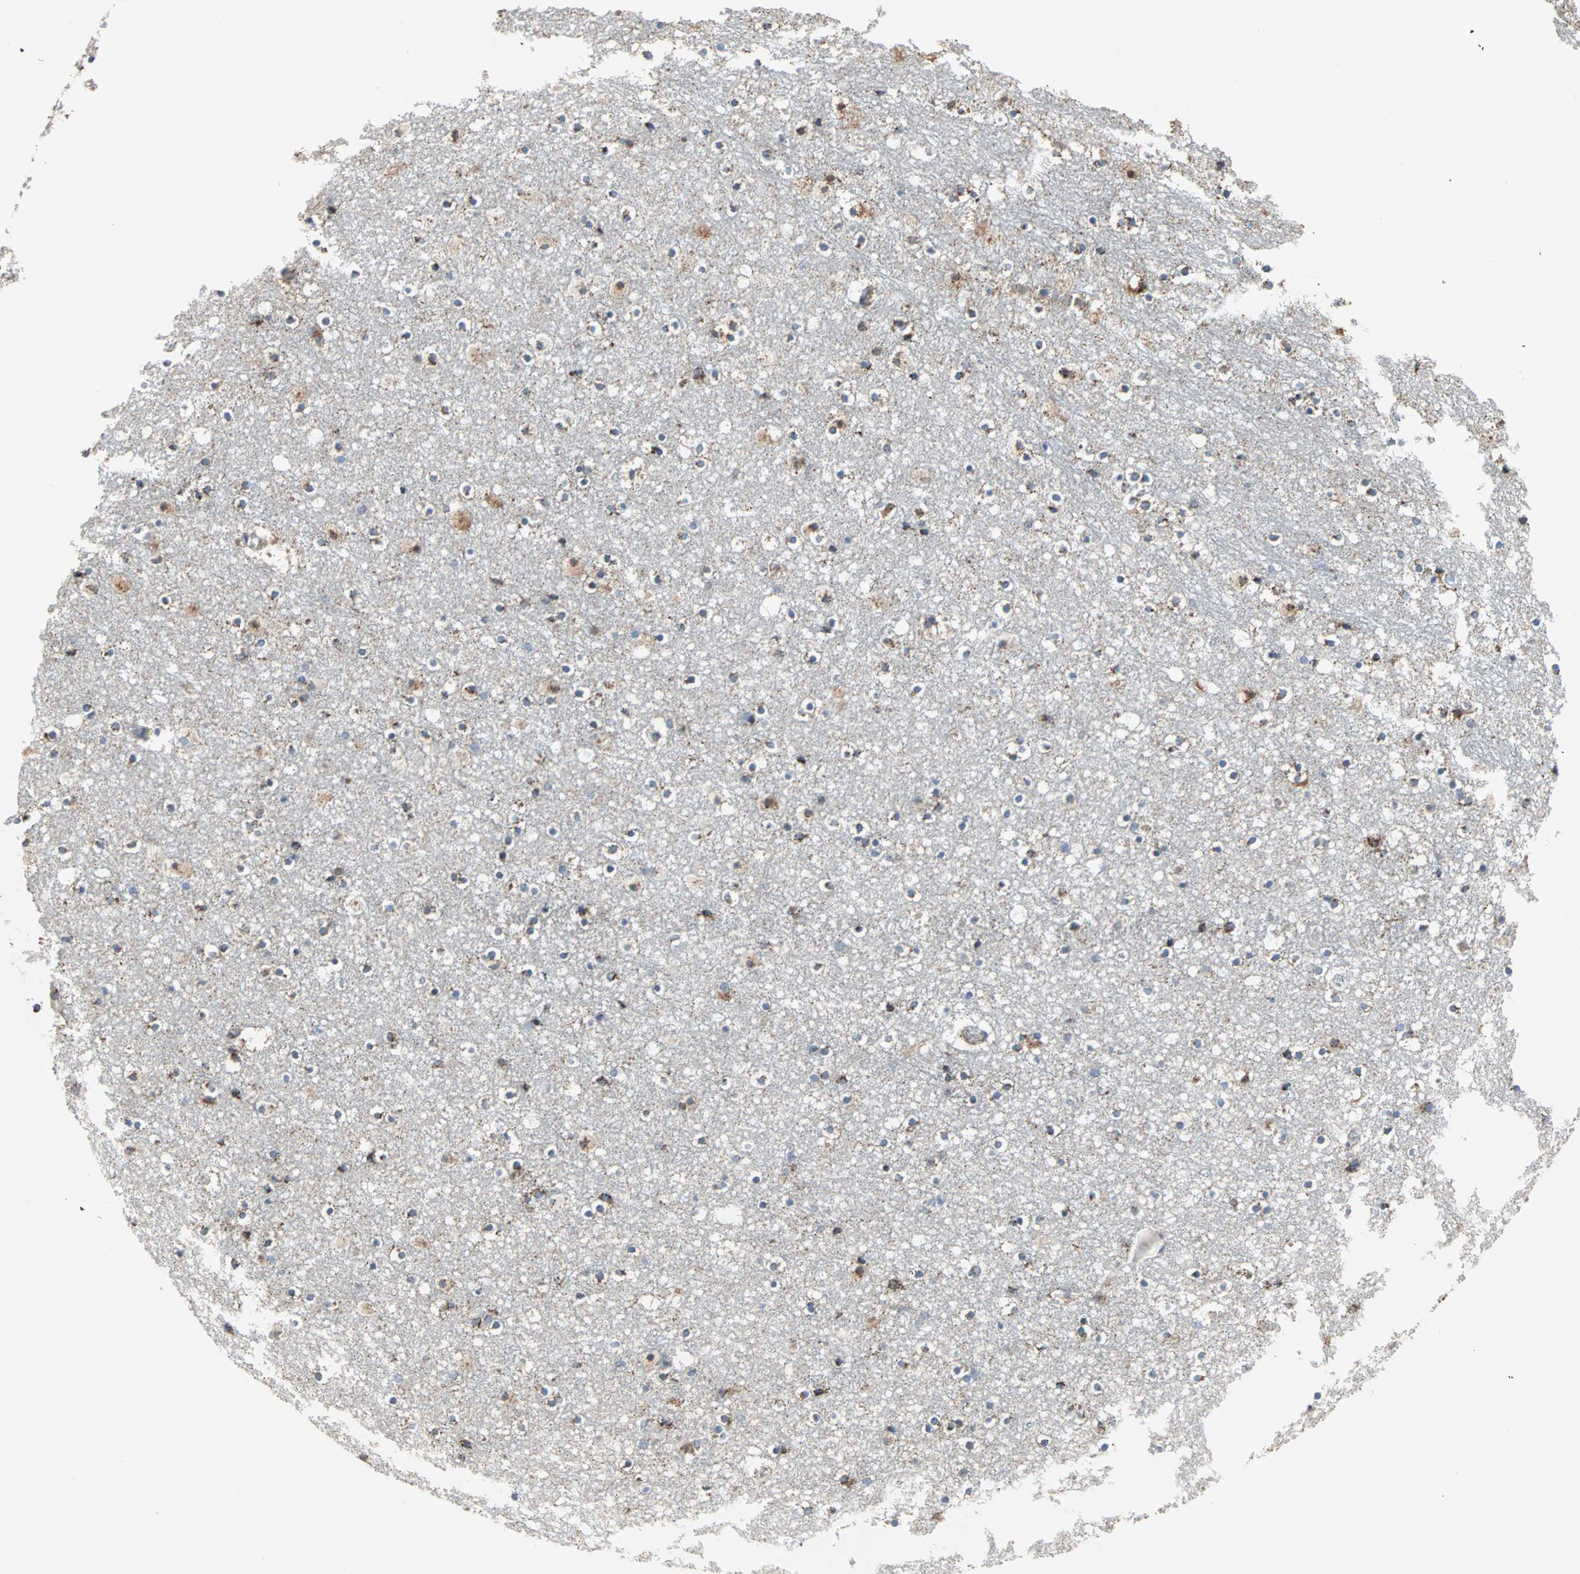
{"staining": {"intensity": "strong", "quantity": "25%-75%", "location": "cytoplasmic/membranous"}, "tissue": "caudate", "cell_type": "Glial cells", "image_type": "normal", "snomed": [{"axis": "morphology", "description": "Normal tissue, NOS"}, {"axis": "topography", "description": "Lateral ventricle wall"}], "caption": "IHC photomicrograph of benign caudate: caudate stained using IHC shows high levels of strong protein expression localized specifically in the cytoplasmic/membranous of glial cells, appearing as a cytoplasmic/membranous brown color.", "gene": "TST", "patient": {"sex": "male", "age": 45}}